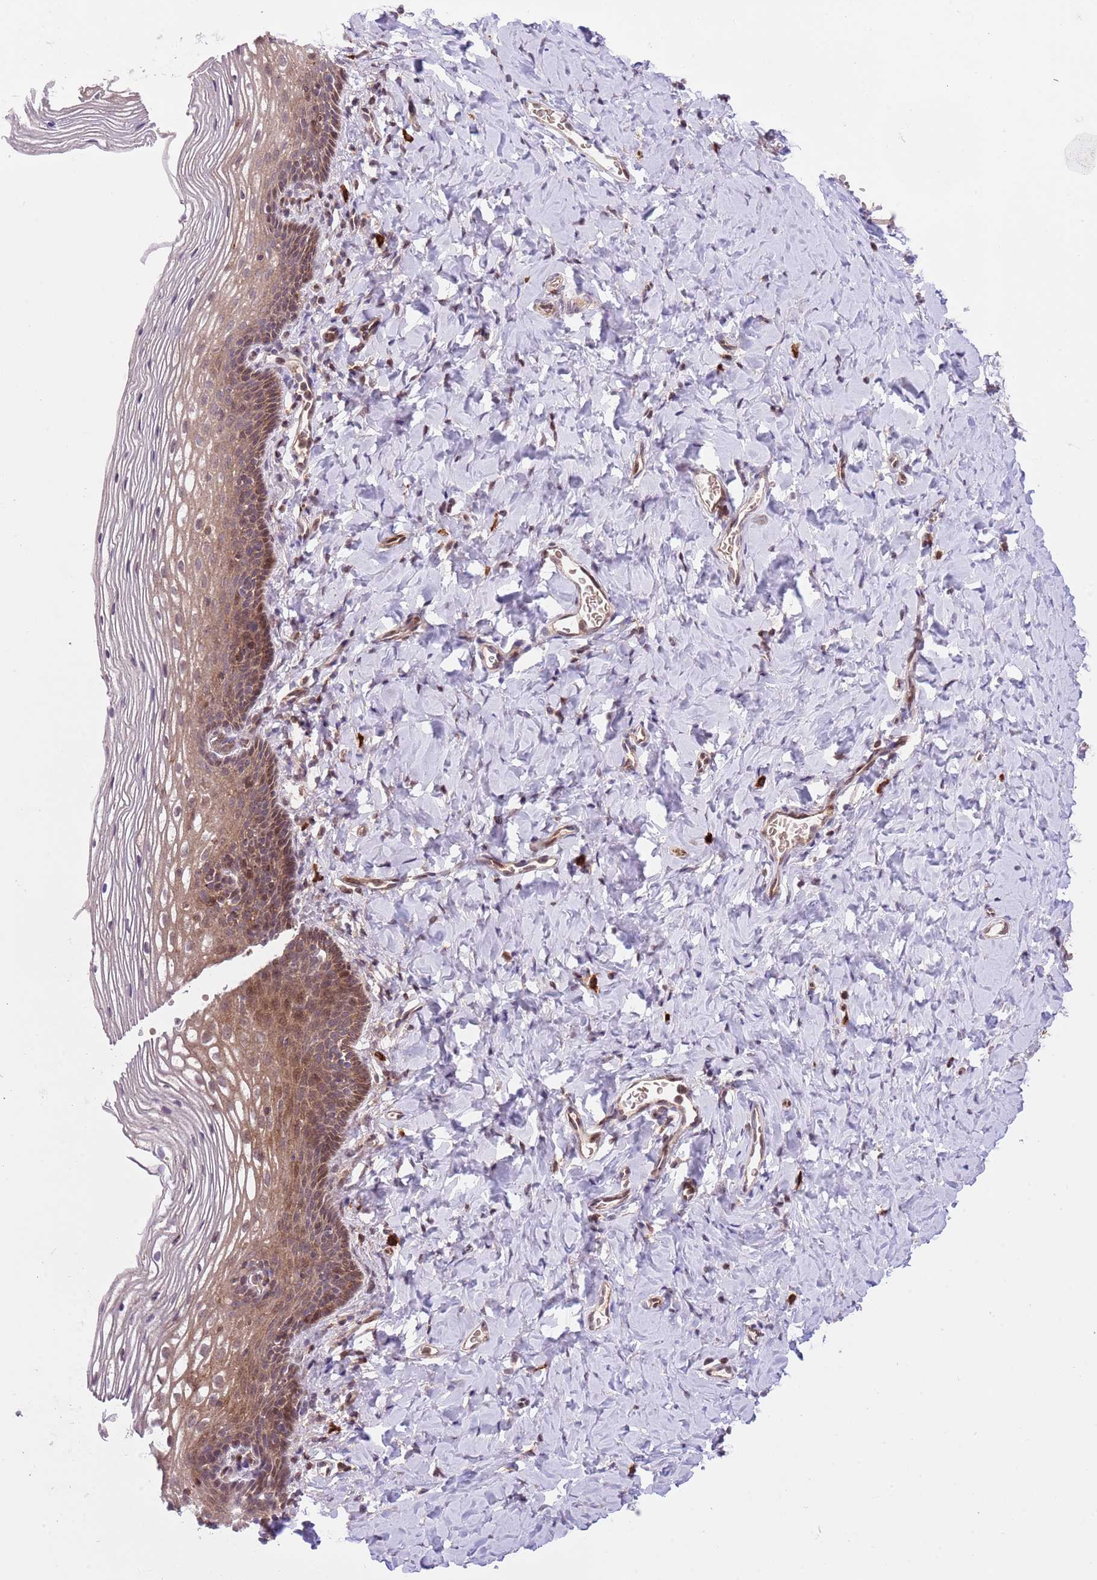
{"staining": {"intensity": "moderate", "quantity": "25%-75%", "location": "cytoplasmic/membranous,nuclear"}, "tissue": "vagina", "cell_type": "Squamous epithelial cells", "image_type": "normal", "snomed": [{"axis": "morphology", "description": "Normal tissue, NOS"}, {"axis": "topography", "description": "Vagina"}], "caption": "The photomicrograph shows staining of unremarkable vagina, revealing moderate cytoplasmic/membranous,nuclear protein staining (brown color) within squamous epithelial cells. Using DAB (brown) and hematoxylin (blue) stains, captured at high magnification using brightfield microscopy.", "gene": "HDHD2", "patient": {"sex": "female", "age": 60}}